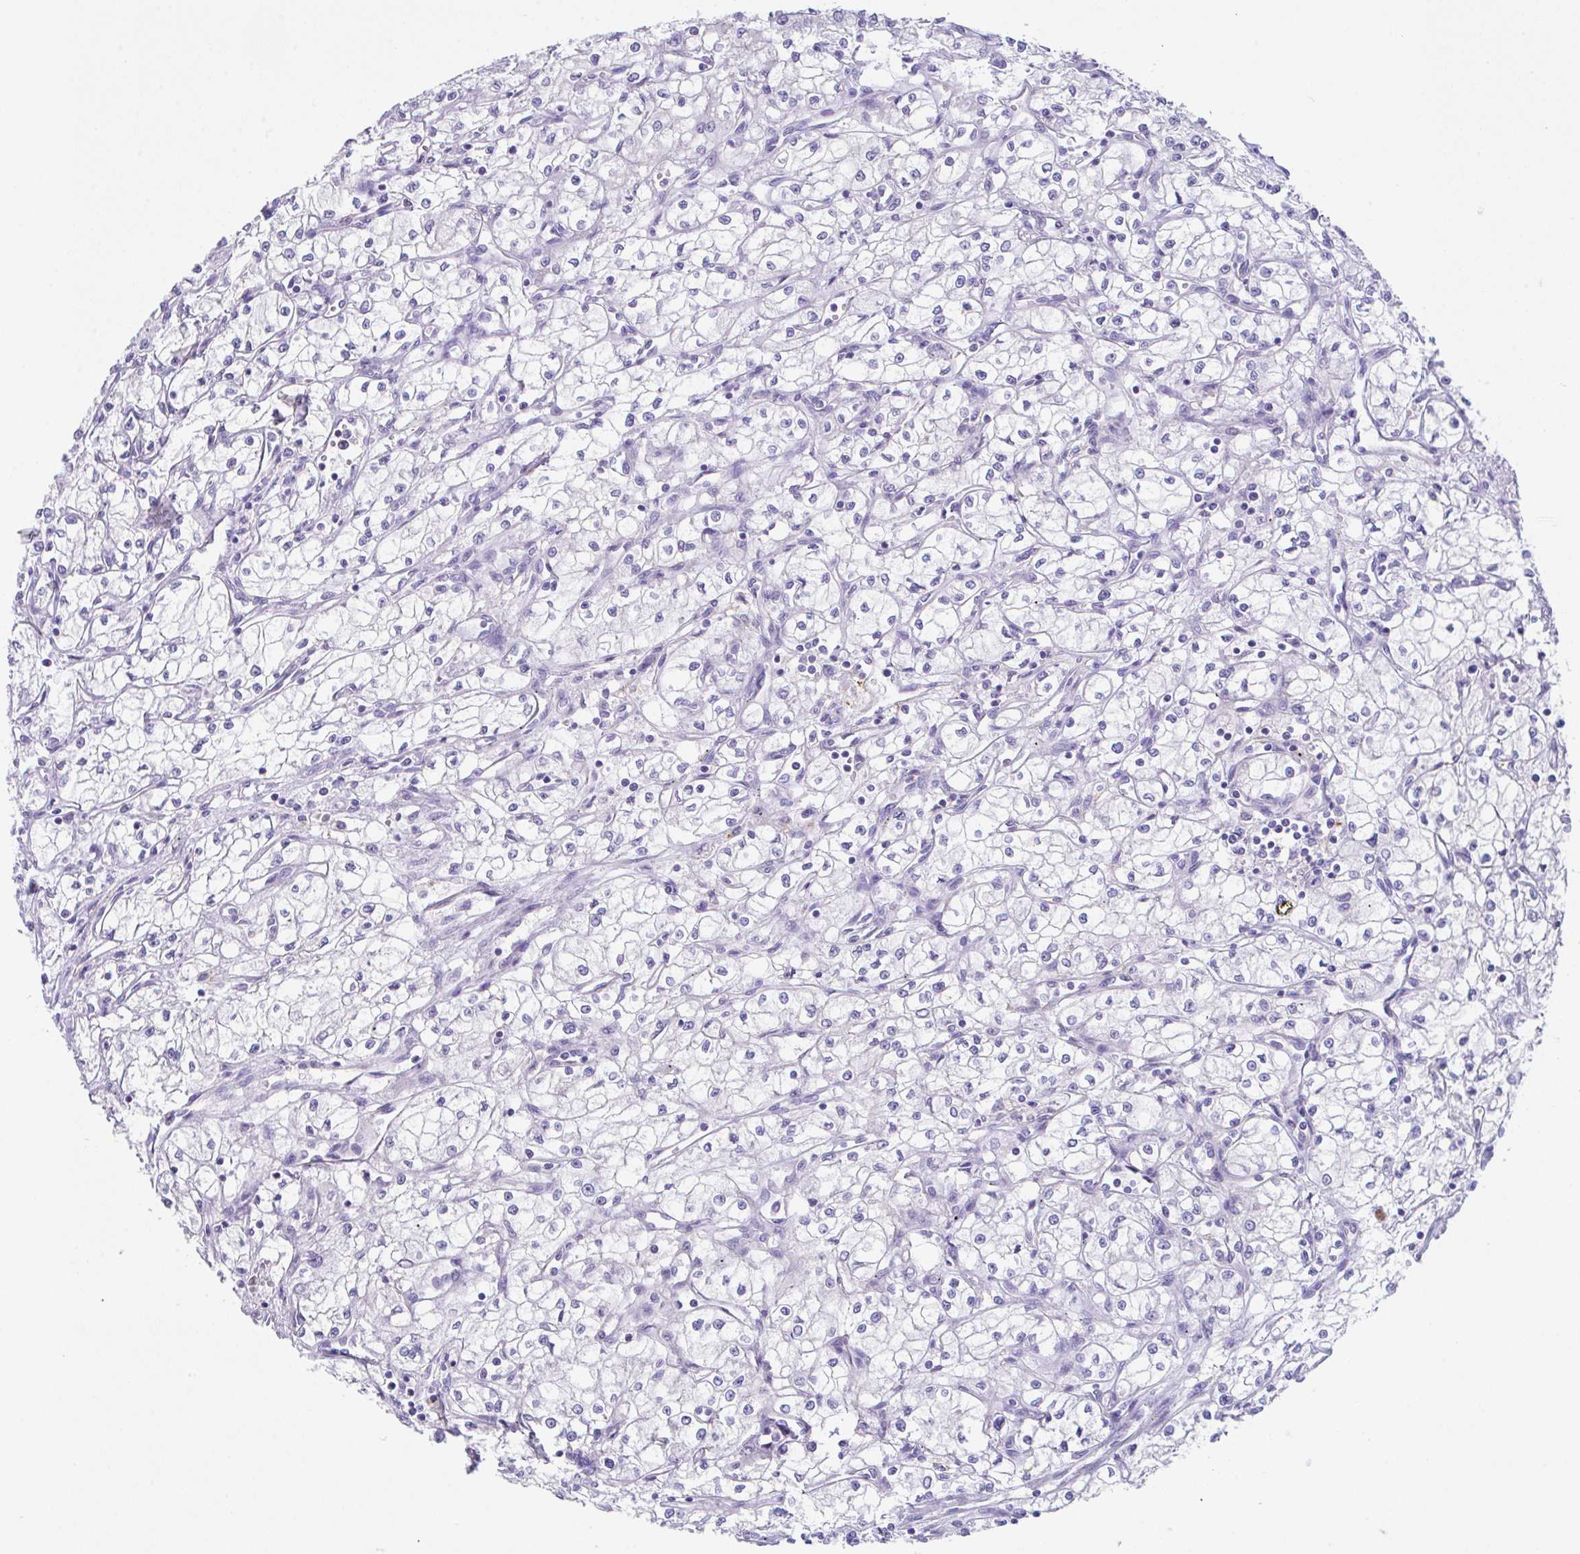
{"staining": {"intensity": "negative", "quantity": "none", "location": "none"}, "tissue": "renal cancer", "cell_type": "Tumor cells", "image_type": "cancer", "snomed": [{"axis": "morphology", "description": "Adenocarcinoma, NOS"}, {"axis": "topography", "description": "Kidney"}], "caption": "This is an immunohistochemistry photomicrograph of renal cancer (adenocarcinoma). There is no positivity in tumor cells.", "gene": "HACD4", "patient": {"sex": "male", "age": 59}}